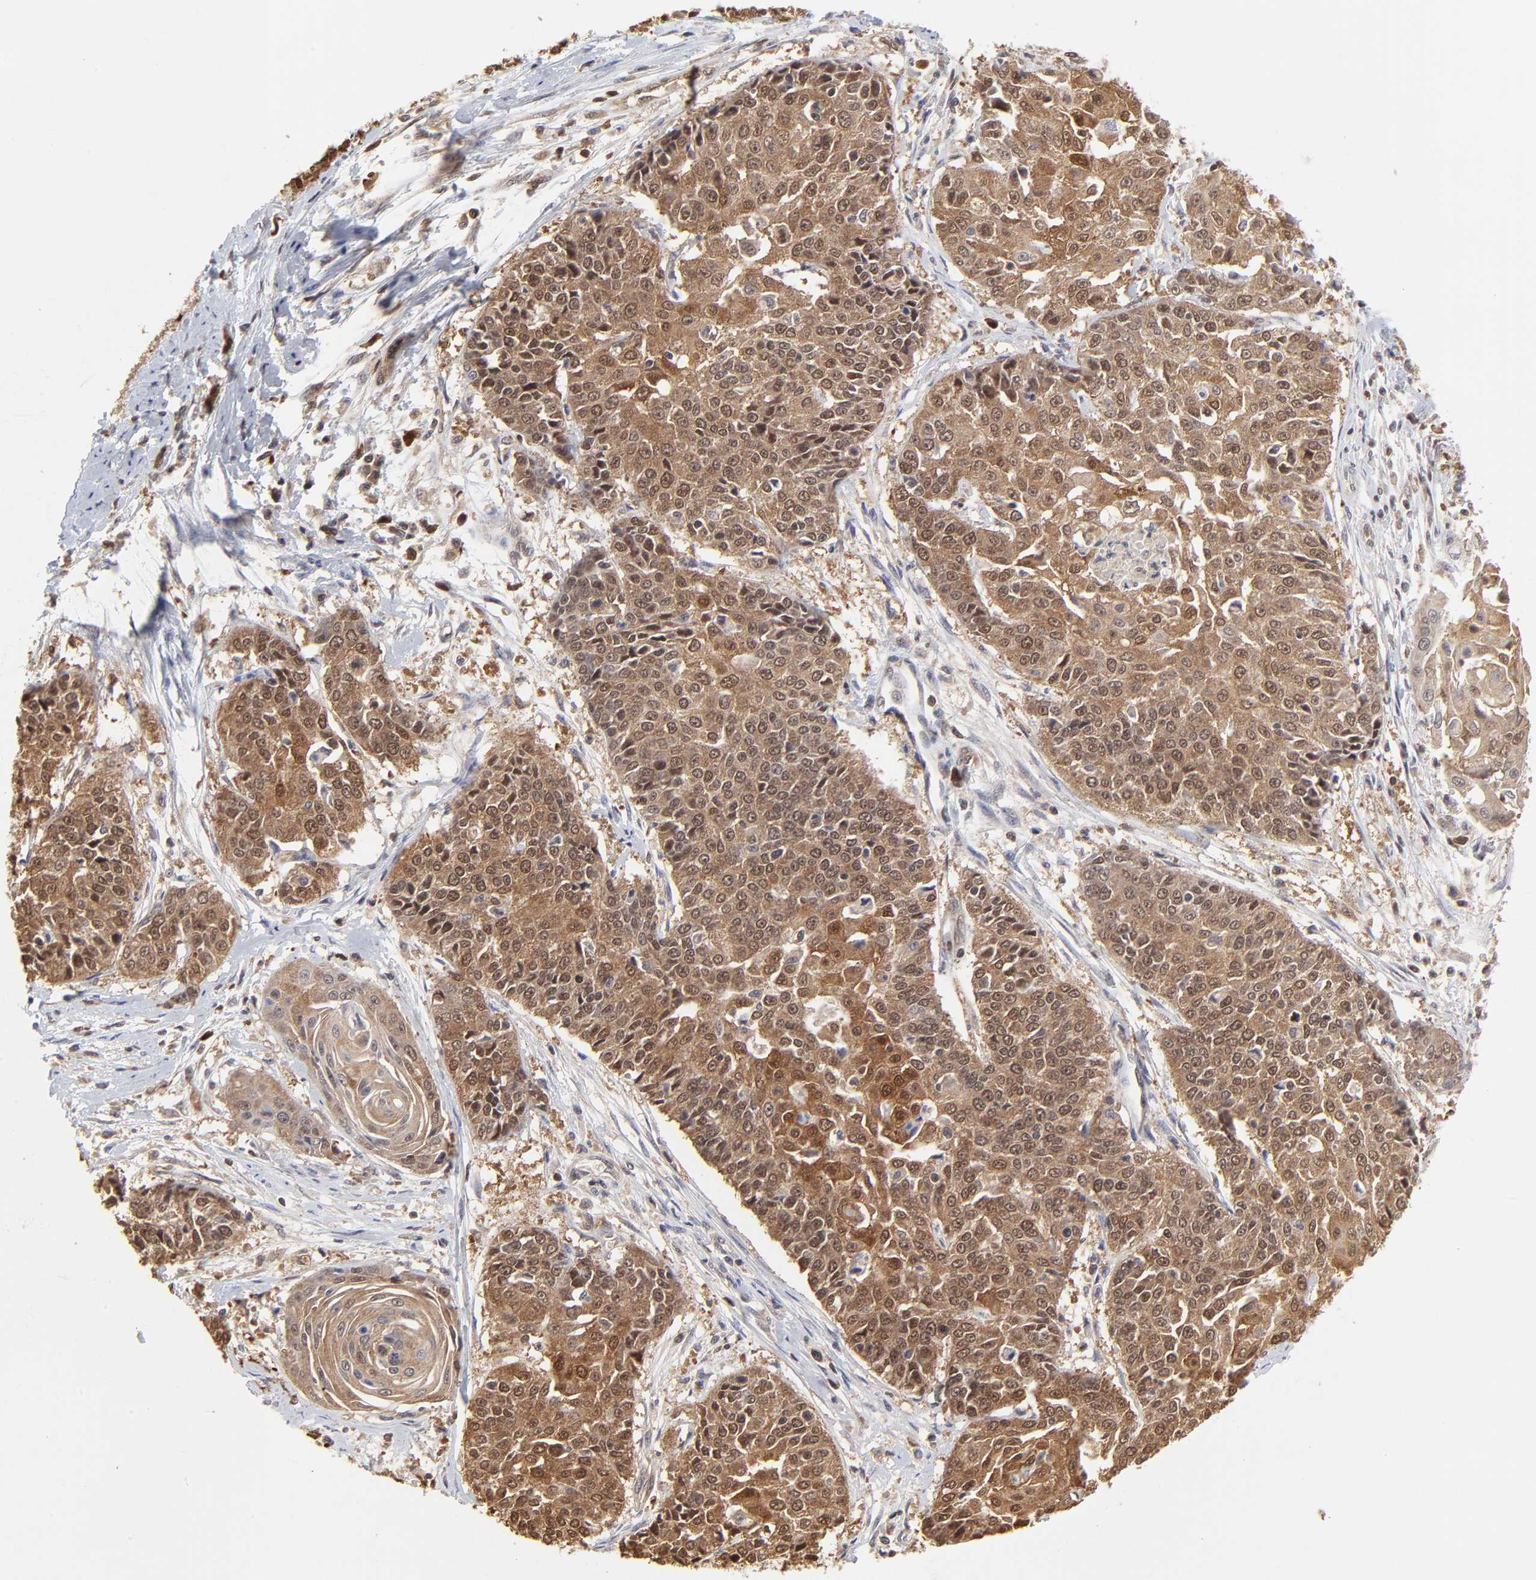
{"staining": {"intensity": "moderate", "quantity": ">75%", "location": "cytoplasmic/membranous"}, "tissue": "cervical cancer", "cell_type": "Tumor cells", "image_type": "cancer", "snomed": [{"axis": "morphology", "description": "Squamous cell carcinoma, NOS"}, {"axis": "topography", "description": "Cervix"}], "caption": "Immunohistochemical staining of cervical cancer (squamous cell carcinoma) reveals medium levels of moderate cytoplasmic/membranous protein expression in approximately >75% of tumor cells. Using DAB (3,3'-diaminobenzidine) (brown) and hematoxylin (blue) stains, captured at high magnification using brightfield microscopy.", "gene": "CASP3", "patient": {"sex": "female", "age": 64}}